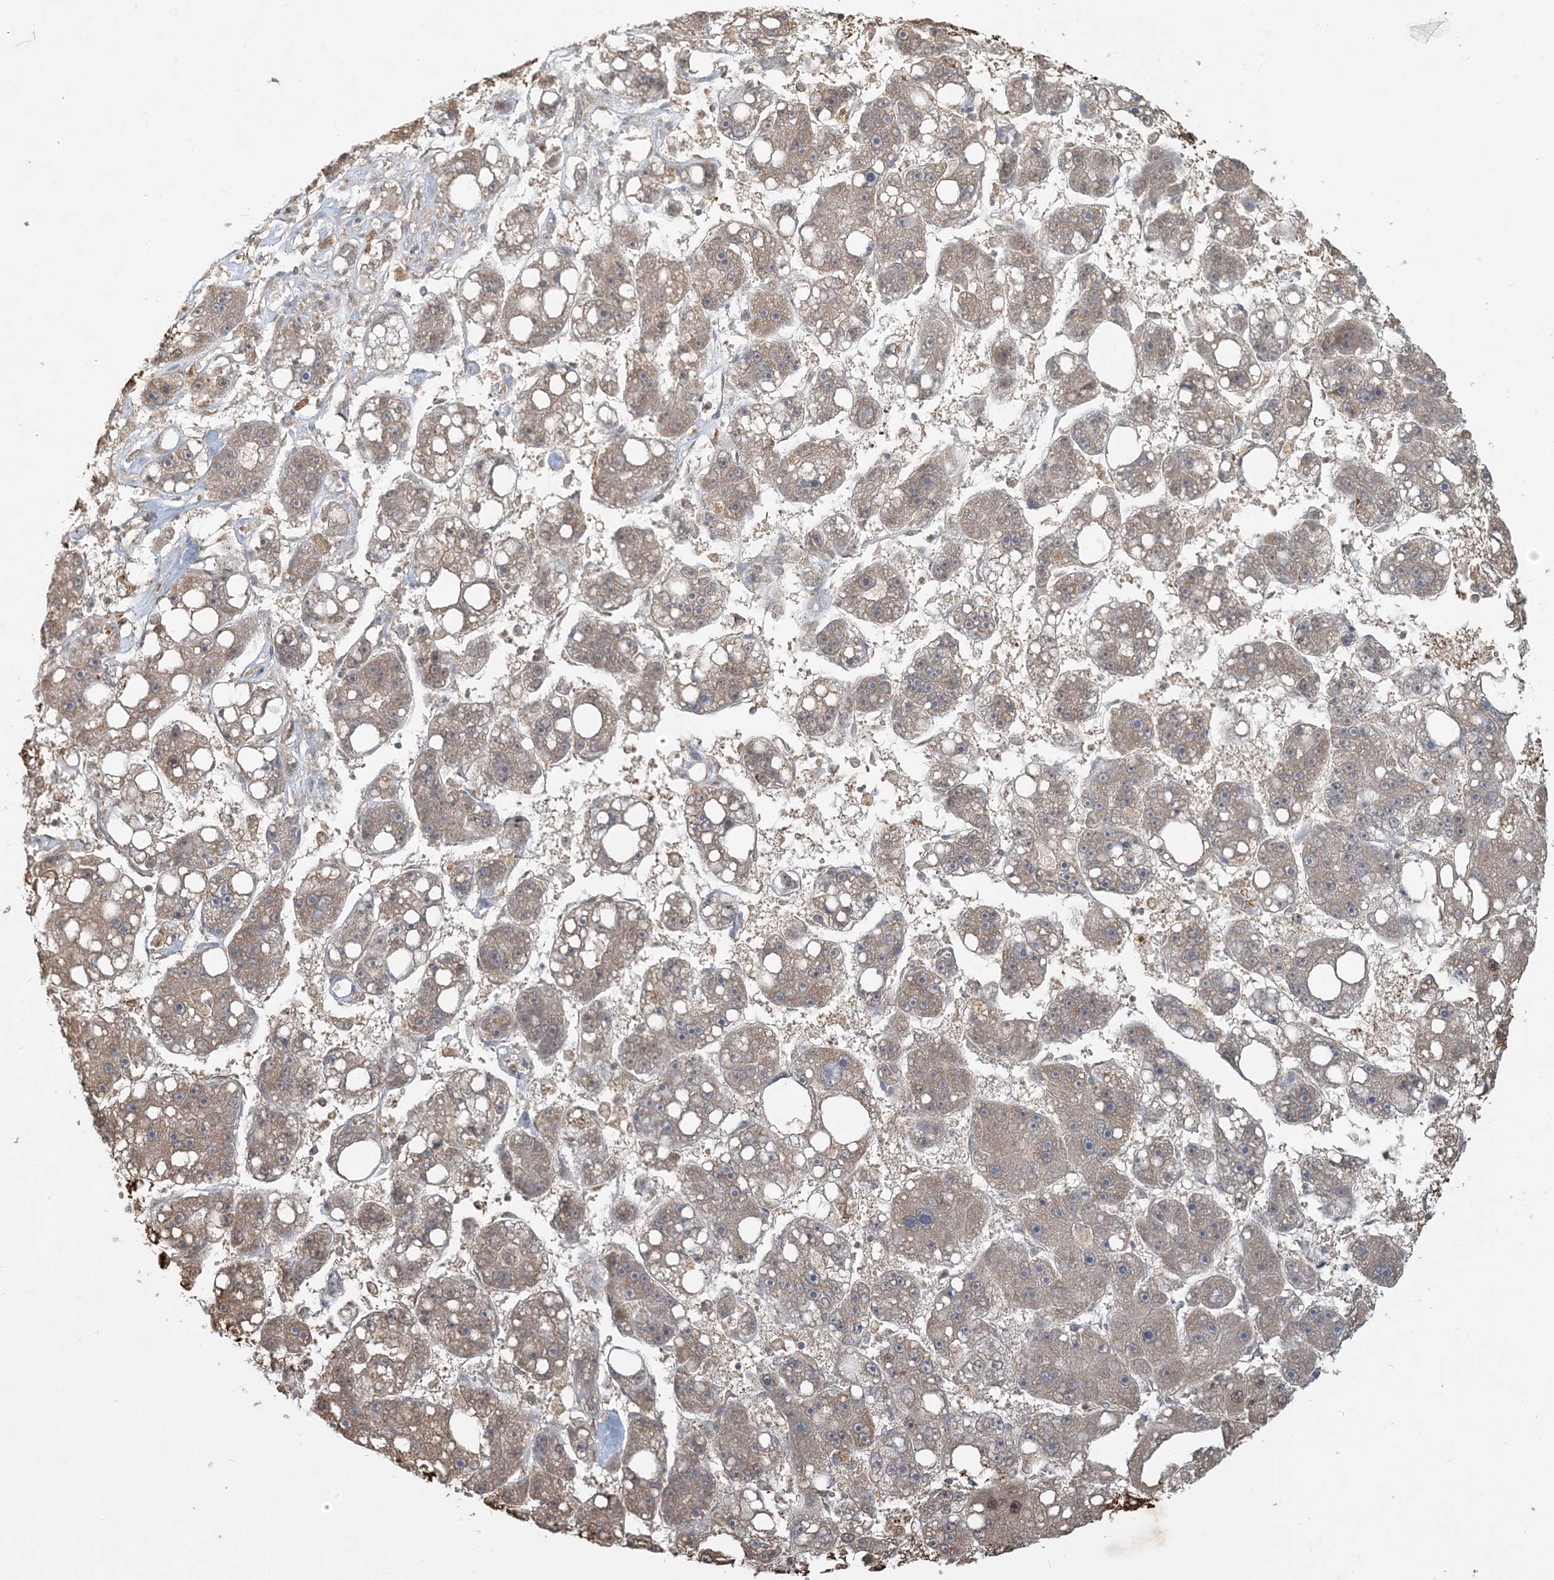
{"staining": {"intensity": "weak", "quantity": ">75%", "location": "cytoplasmic/membranous"}, "tissue": "liver cancer", "cell_type": "Tumor cells", "image_type": "cancer", "snomed": [{"axis": "morphology", "description": "Carcinoma, Hepatocellular, NOS"}, {"axis": "topography", "description": "Liver"}], "caption": "Human liver hepatocellular carcinoma stained with a protein marker displays weak staining in tumor cells.", "gene": "MCOLN1", "patient": {"sex": "female", "age": 61}}